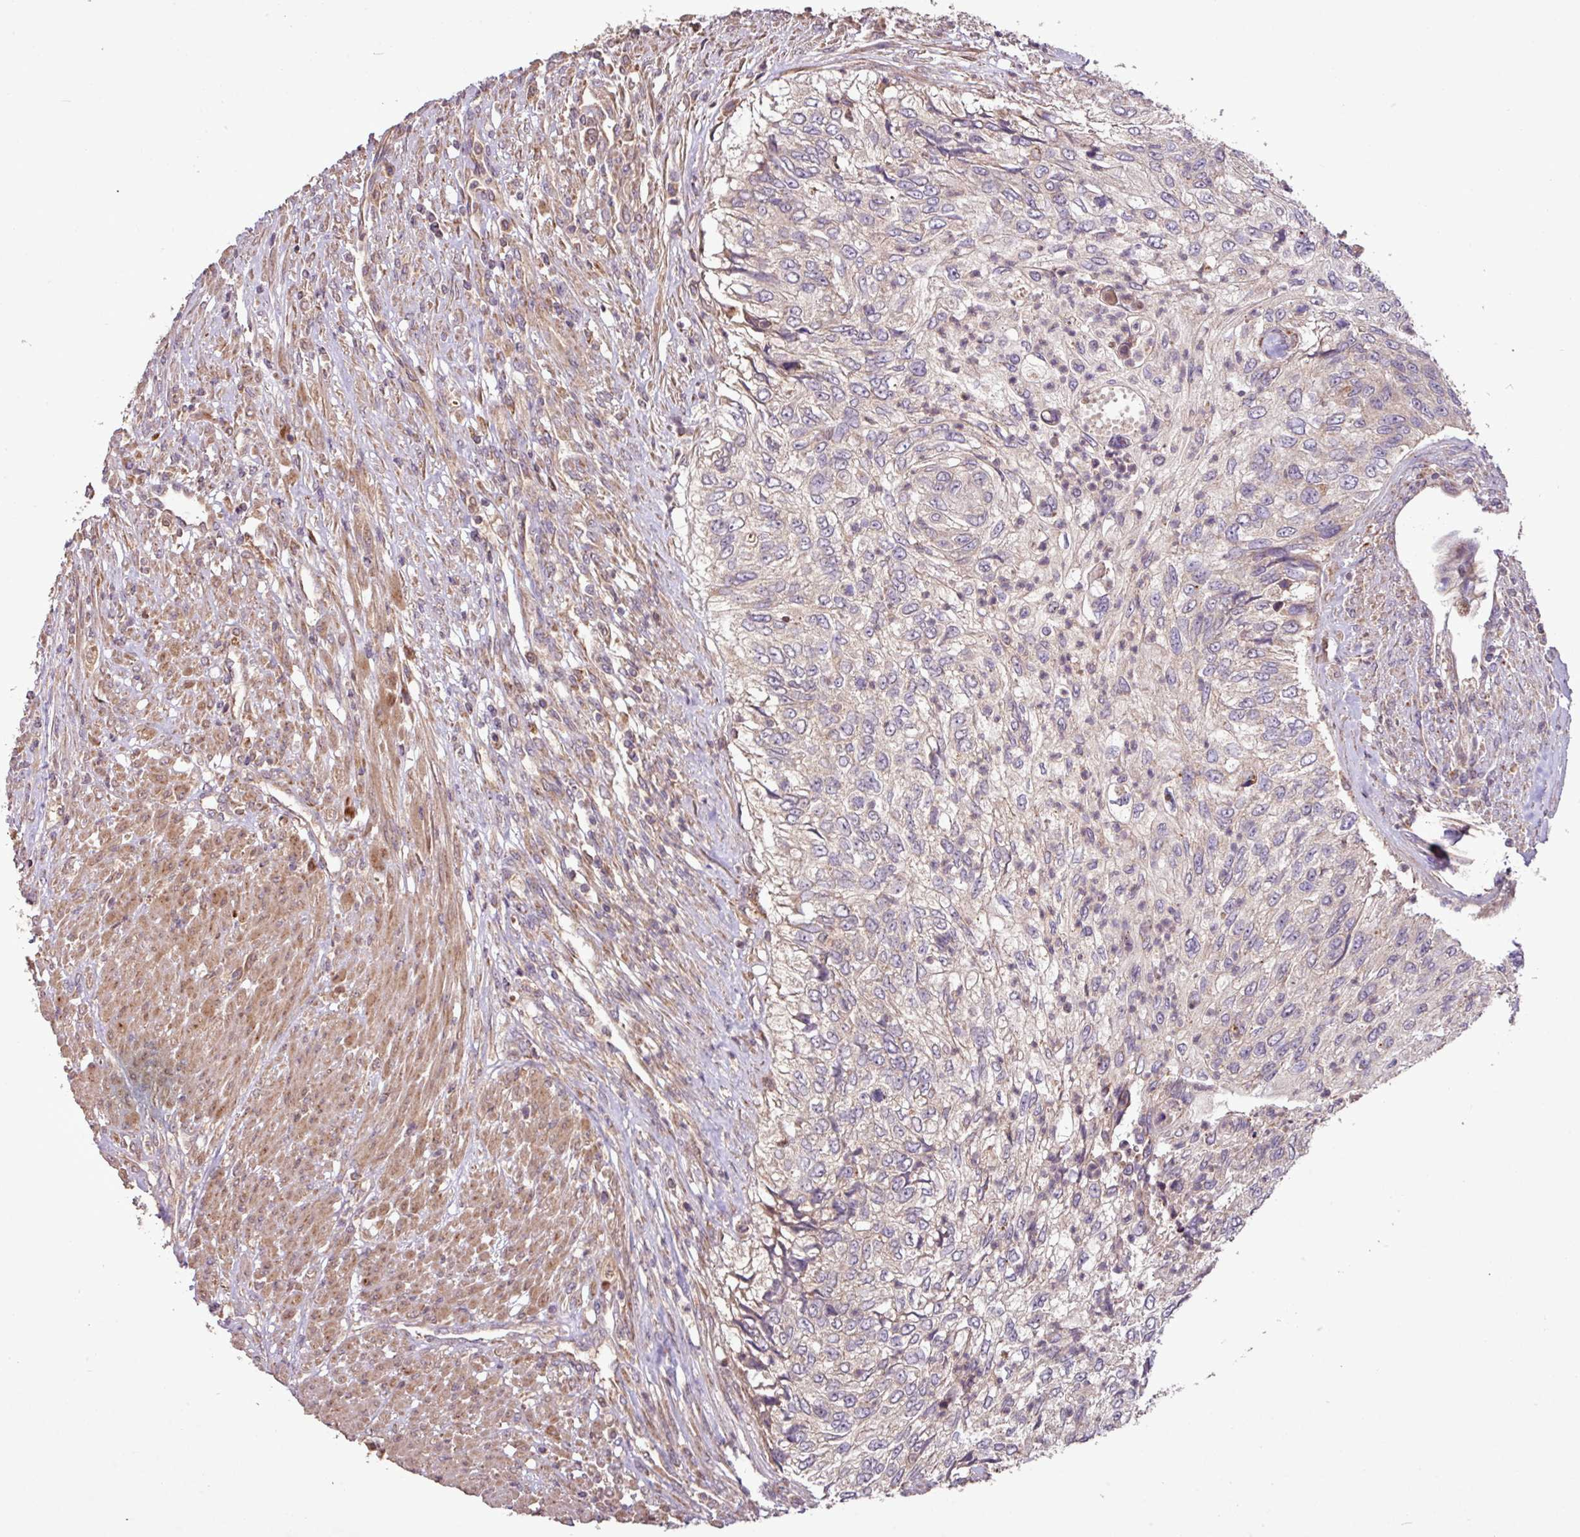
{"staining": {"intensity": "weak", "quantity": "<25%", "location": "cytoplasmic/membranous"}, "tissue": "urothelial cancer", "cell_type": "Tumor cells", "image_type": "cancer", "snomed": [{"axis": "morphology", "description": "Urothelial carcinoma, High grade"}, {"axis": "topography", "description": "Urinary bladder"}], "caption": "Immunohistochemical staining of human urothelial carcinoma (high-grade) exhibits no significant positivity in tumor cells.", "gene": "YPEL3", "patient": {"sex": "female", "age": 60}}